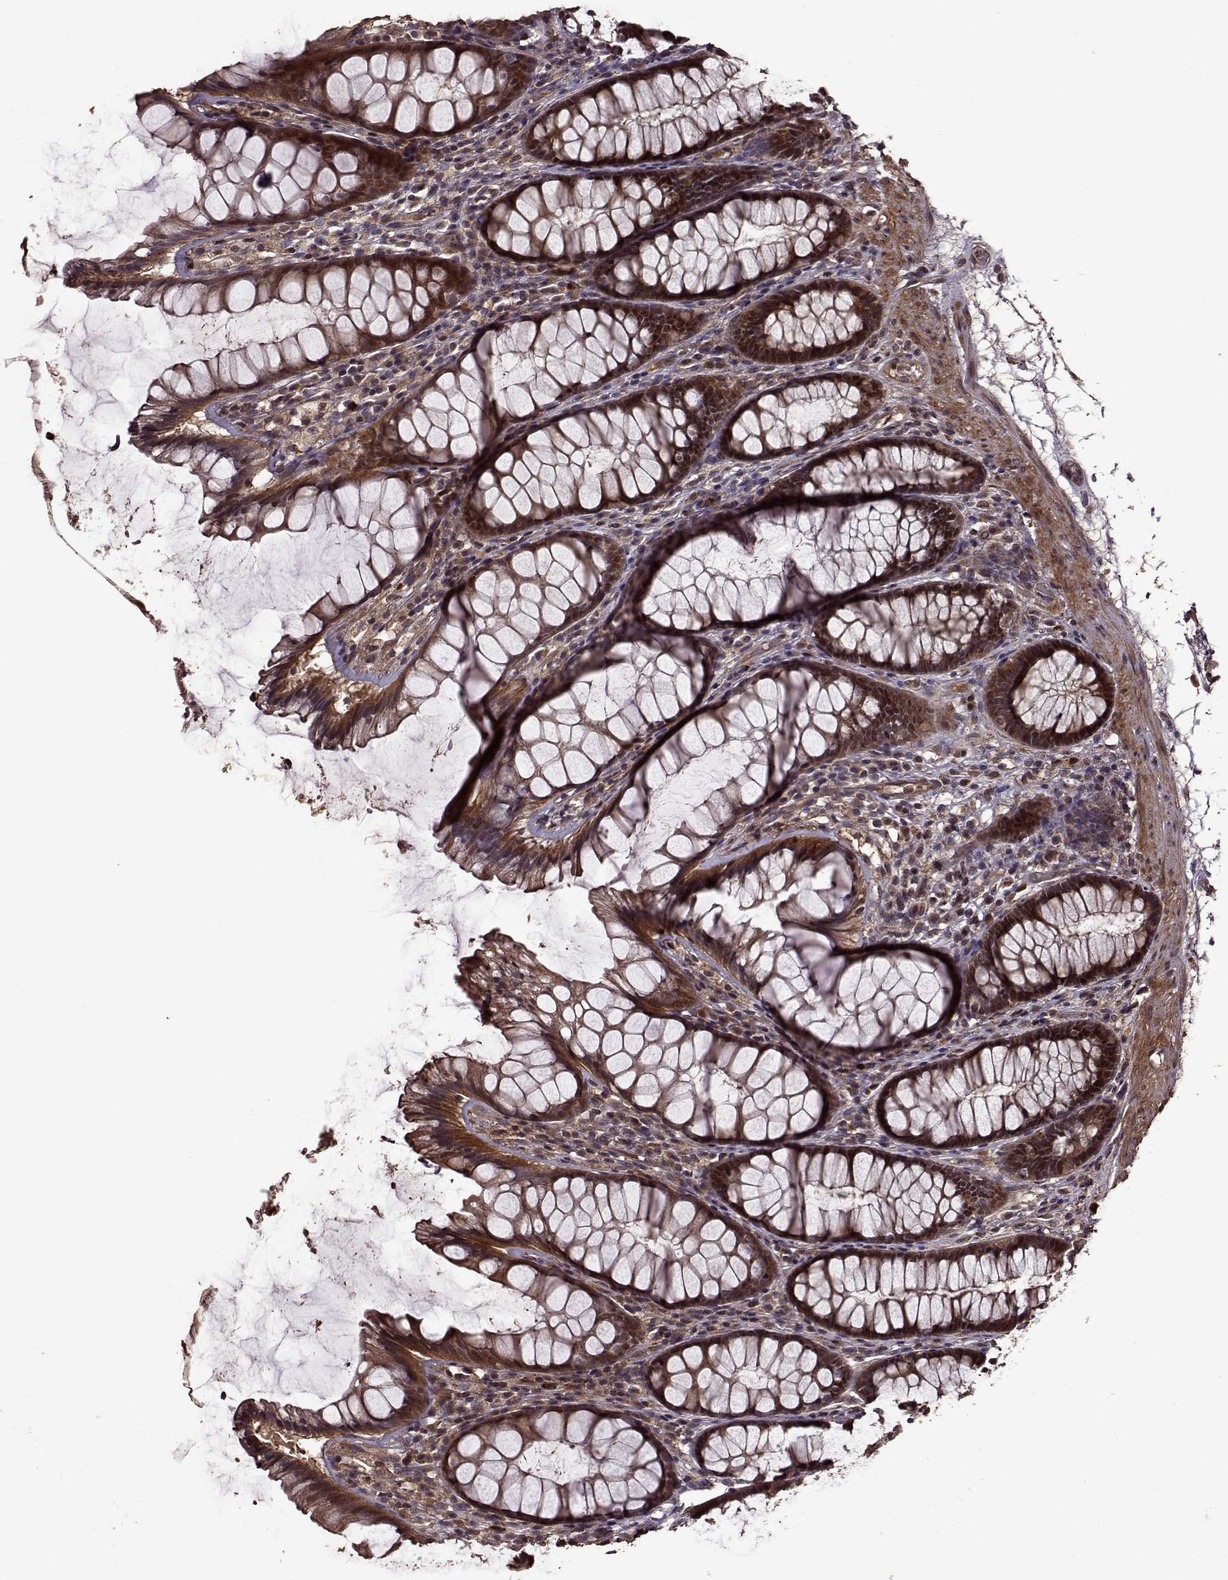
{"staining": {"intensity": "strong", "quantity": ">75%", "location": "cytoplasmic/membranous"}, "tissue": "rectum", "cell_type": "Glandular cells", "image_type": "normal", "snomed": [{"axis": "morphology", "description": "Normal tissue, NOS"}, {"axis": "topography", "description": "Rectum"}], "caption": "IHC staining of normal rectum, which shows high levels of strong cytoplasmic/membranous expression in approximately >75% of glandular cells indicating strong cytoplasmic/membranous protein positivity. The staining was performed using DAB (brown) for protein detection and nuclei were counterstained in hematoxylin (blue).", "gene": "FBXW11", "patient": {"sex": "male", "age": 72}}